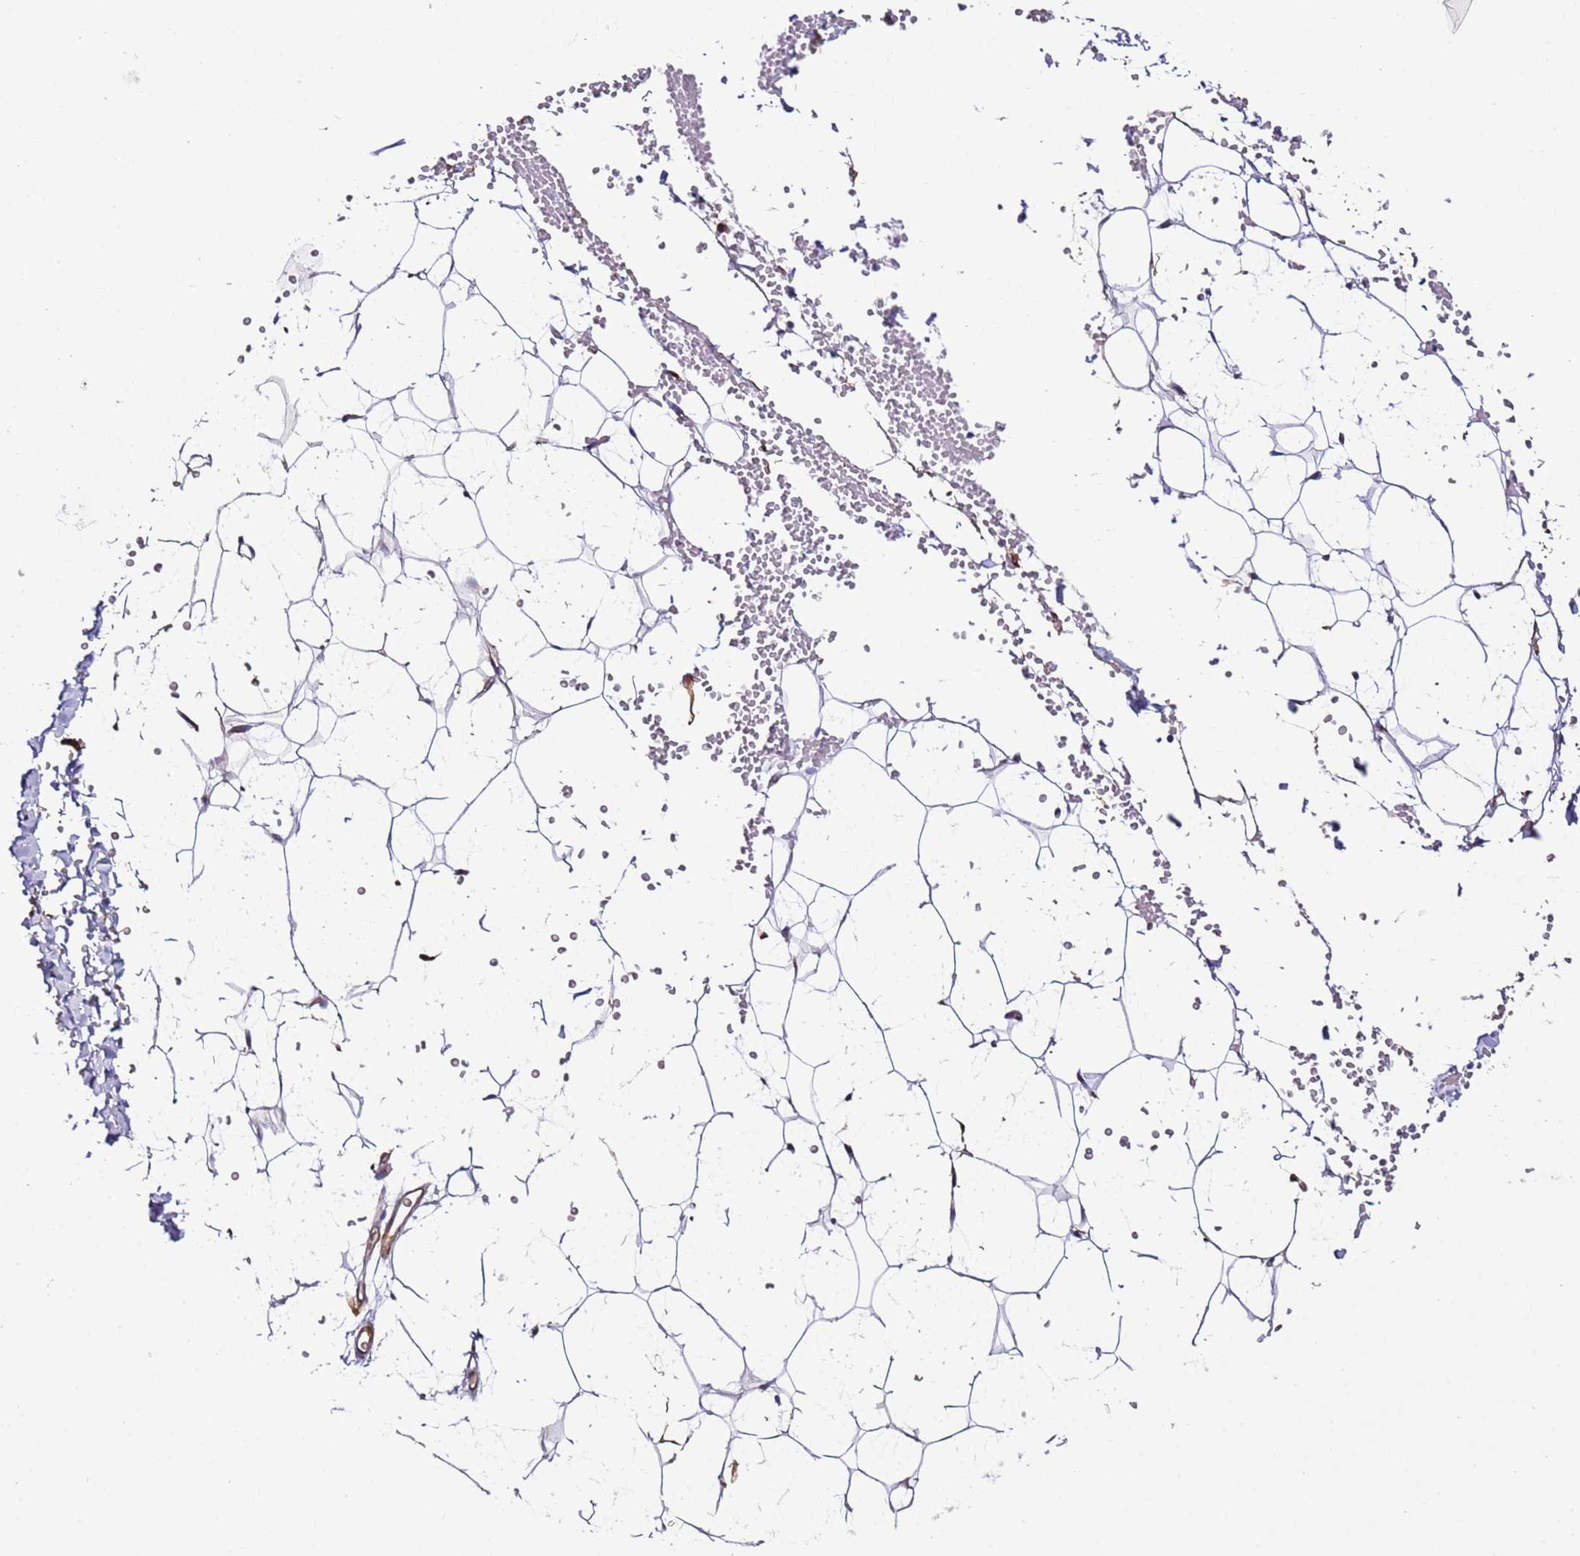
{"staining": {"intensity": "negative", "quantity": "none", "location": "none"}, "tissue": "adipose tissue", "cell_type": "Adipocytes", "image_type": "normal", "snomed": [{"axis": "morphology", "description": "Normal tissue, NOS"}, {"axis": "topography", "description": "Breast"}], "caption": "DAB immunohistochemical staining of benign human adipose tissue demonstrates no significant expression in adipocytes. (DAB immunohistochemistry, high magnification).", "gene": "FAM174C", "patient": {"sex": "female", "age": 23}}